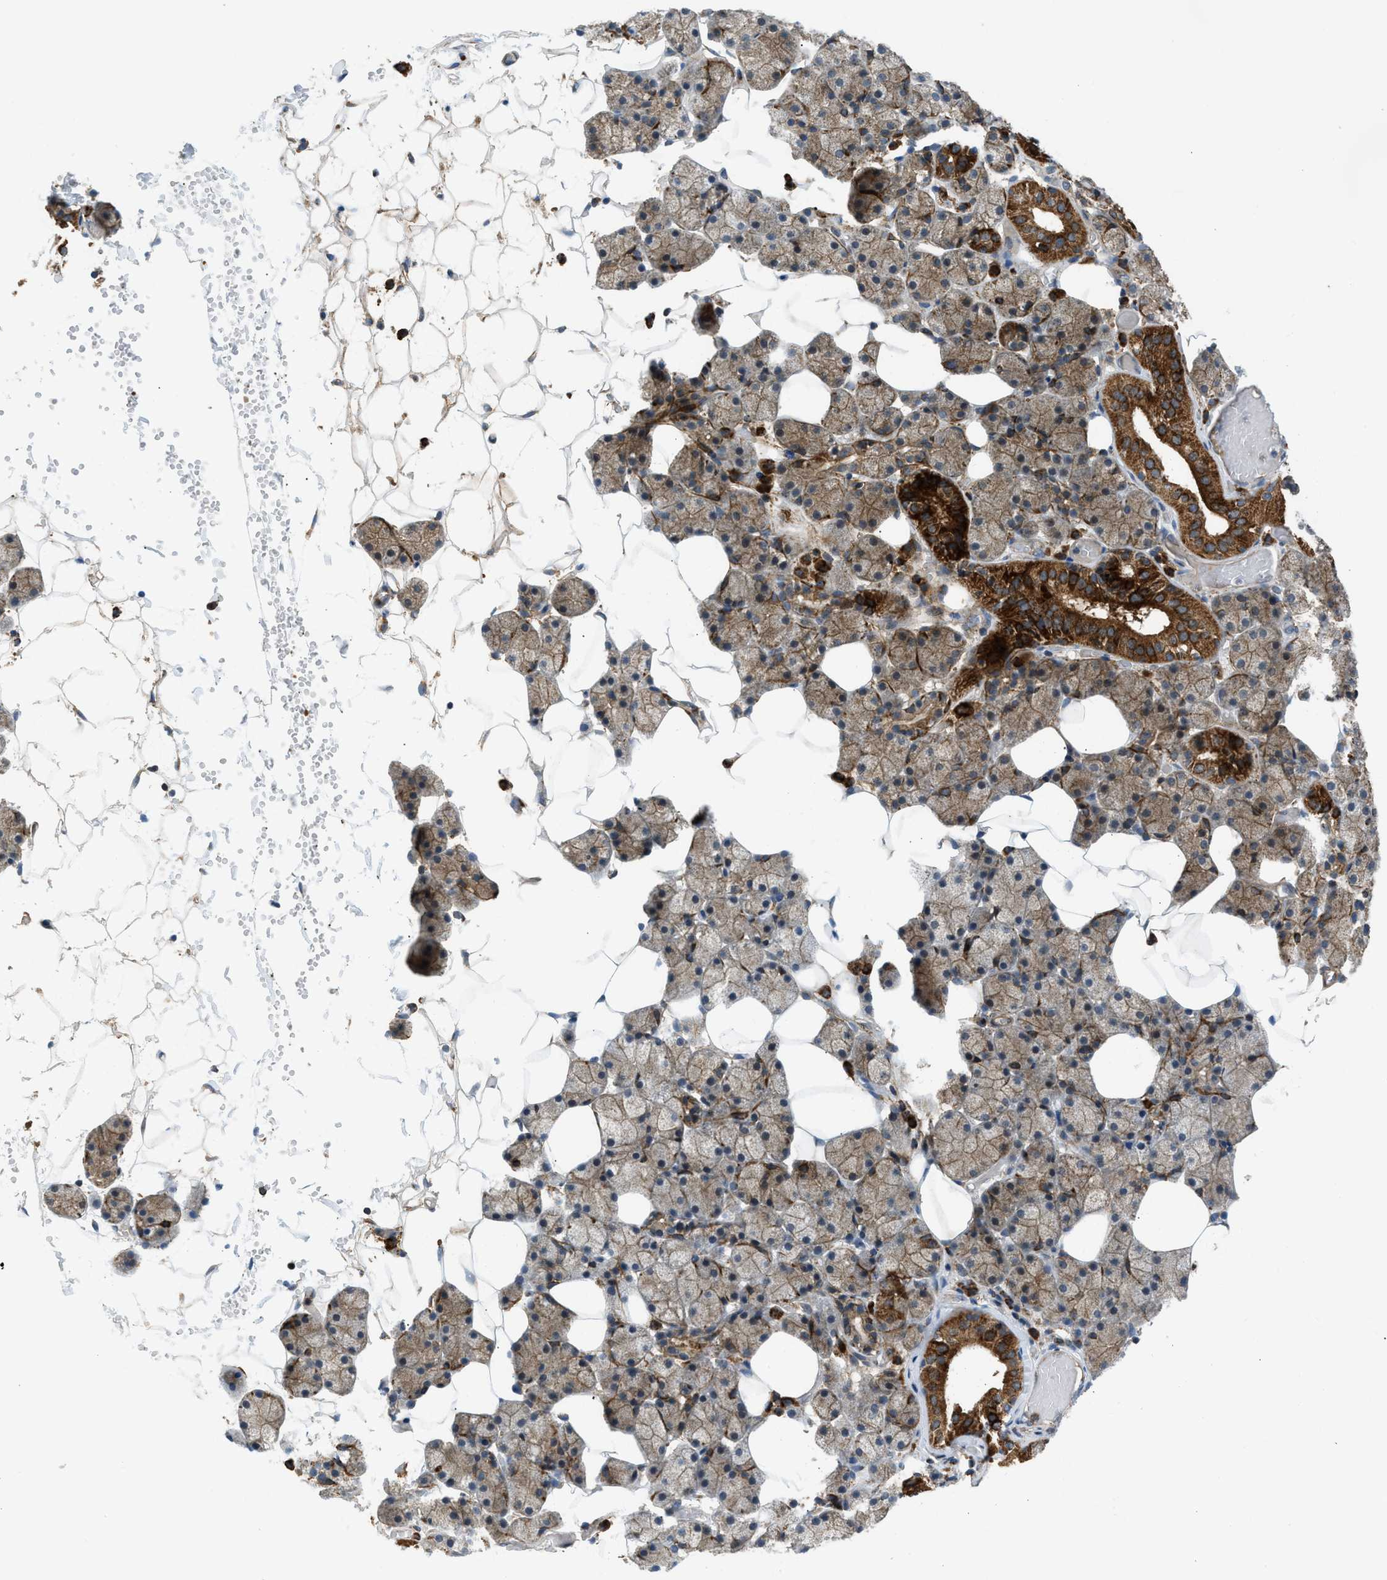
{"staining": {"intensity": "strong", "quantity": "25%-75%", "location": "cytoplasmic/membranous"}, "tissue": "salivary gland", "cell_type": "Glandular cells", "image_type": "normal", "snomed": [{"axis": "morphology", "description": "Normal tissue, NOS"}, {"axis": "topography", "description": "Salivary gland"}], "caption": "Immunohistochemistry image of normal salivary gland stained for a protein (brown), which demonstrates high levels of strong cytoplasmic/membranous positivity in approximately 25%-75% of glandular cells.", "gene": "SESN2", "patient": {"sex": "female", "age": 33}}